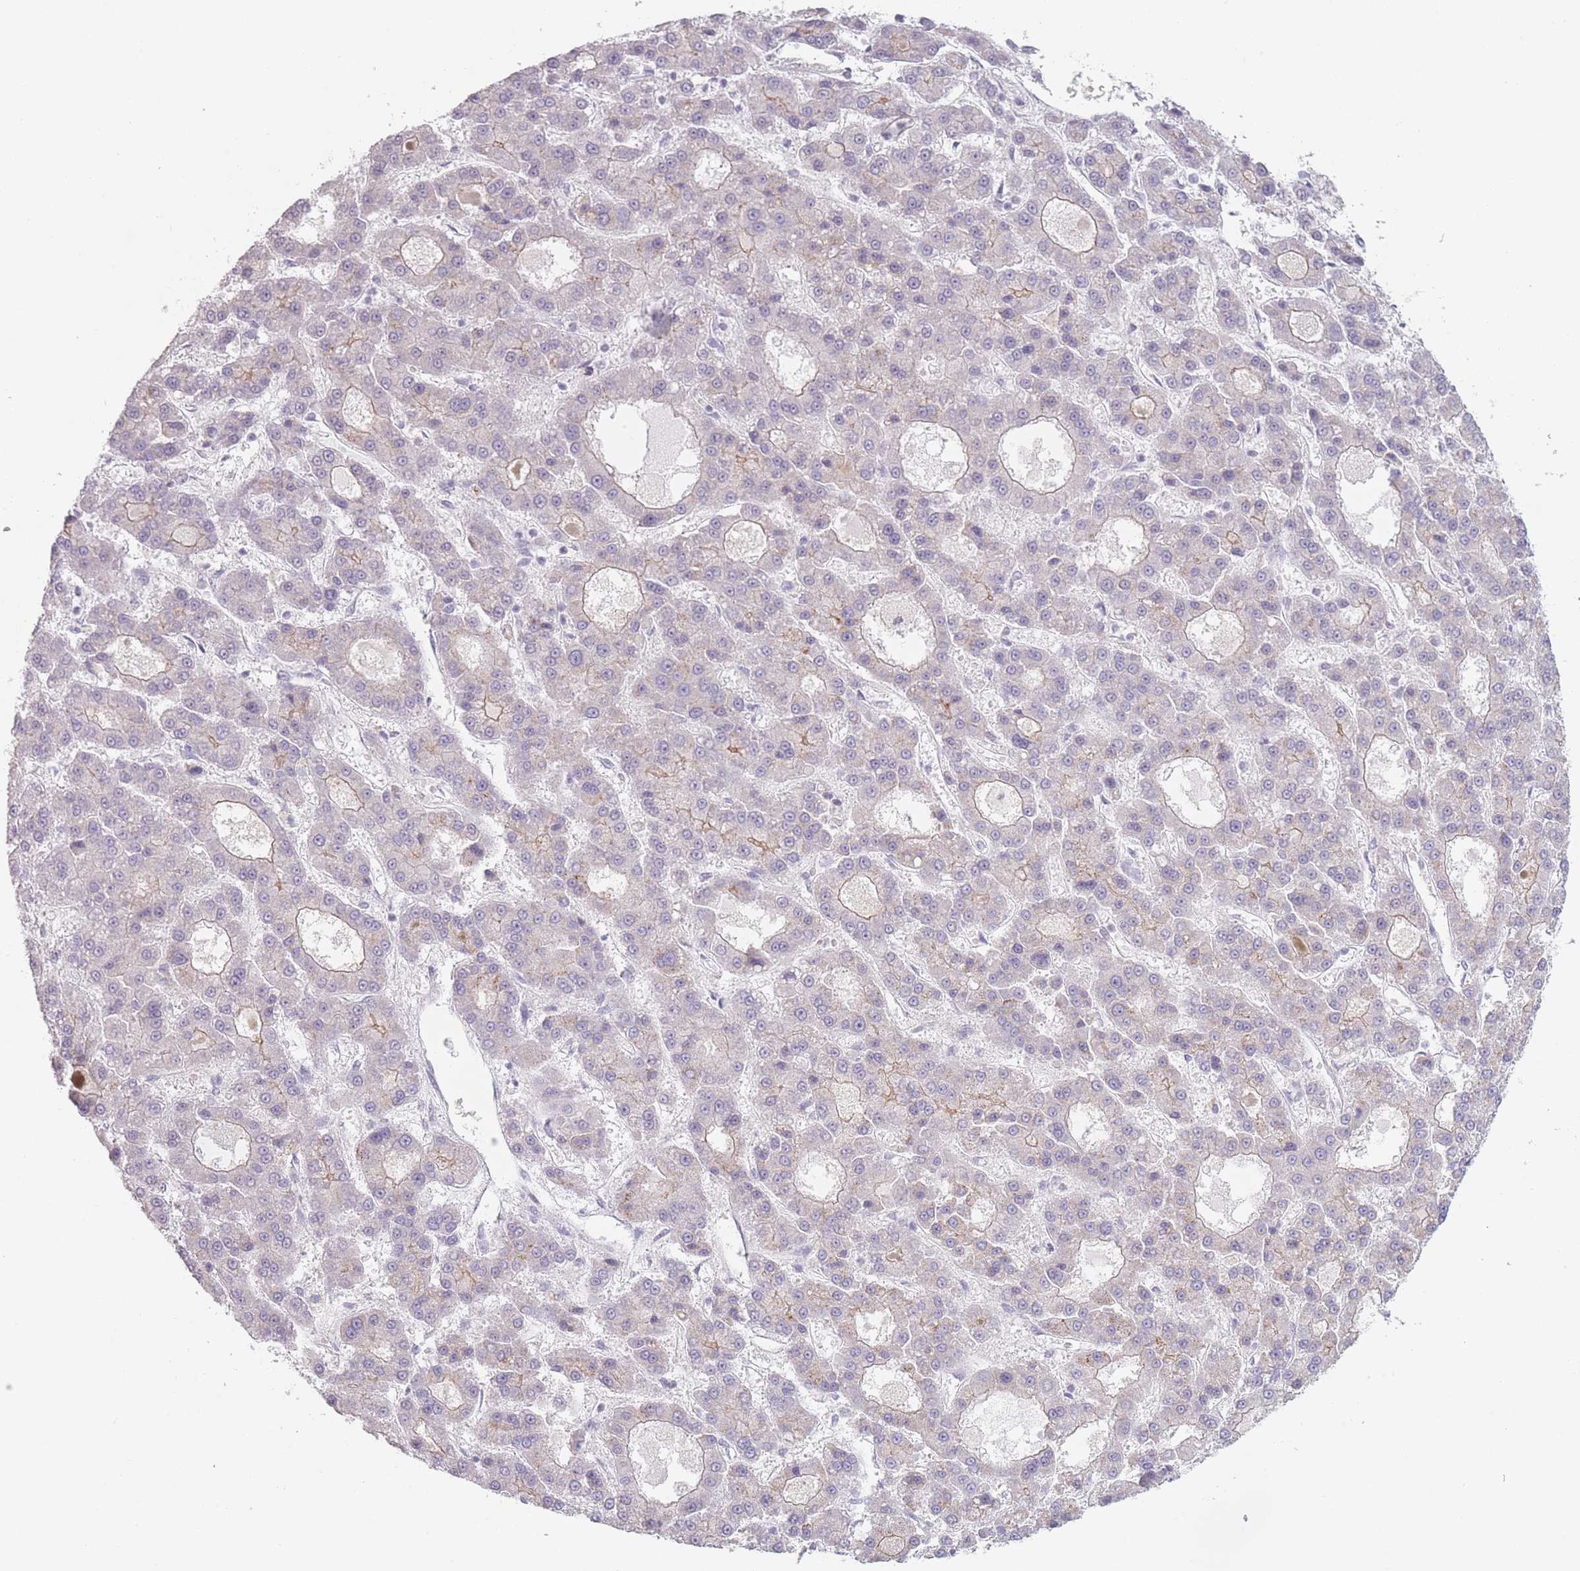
{"staining": {"intensity": "weak", "quantity": "<25%", "location": "cytoplasmic/membranous"}, "tissue": "liver cancer", "cell_type": "Tumor cells", "image_type": "cancer", "snomed": [{"axis": "morphology", "description": "Carcinoma, Hepatocellular, NOS"}, {"axis": "topography", "description": "Liver"}], "caption": "Micrograph shows no significant protein staining in tumor cells of hepatocellular carcinoma (liver). (DAB (3,3'-diaminobenzidine) immunohistochemistry, high magnification).", "gene": "RASL10B", "patient": {"sex": "male", "age": 70}}